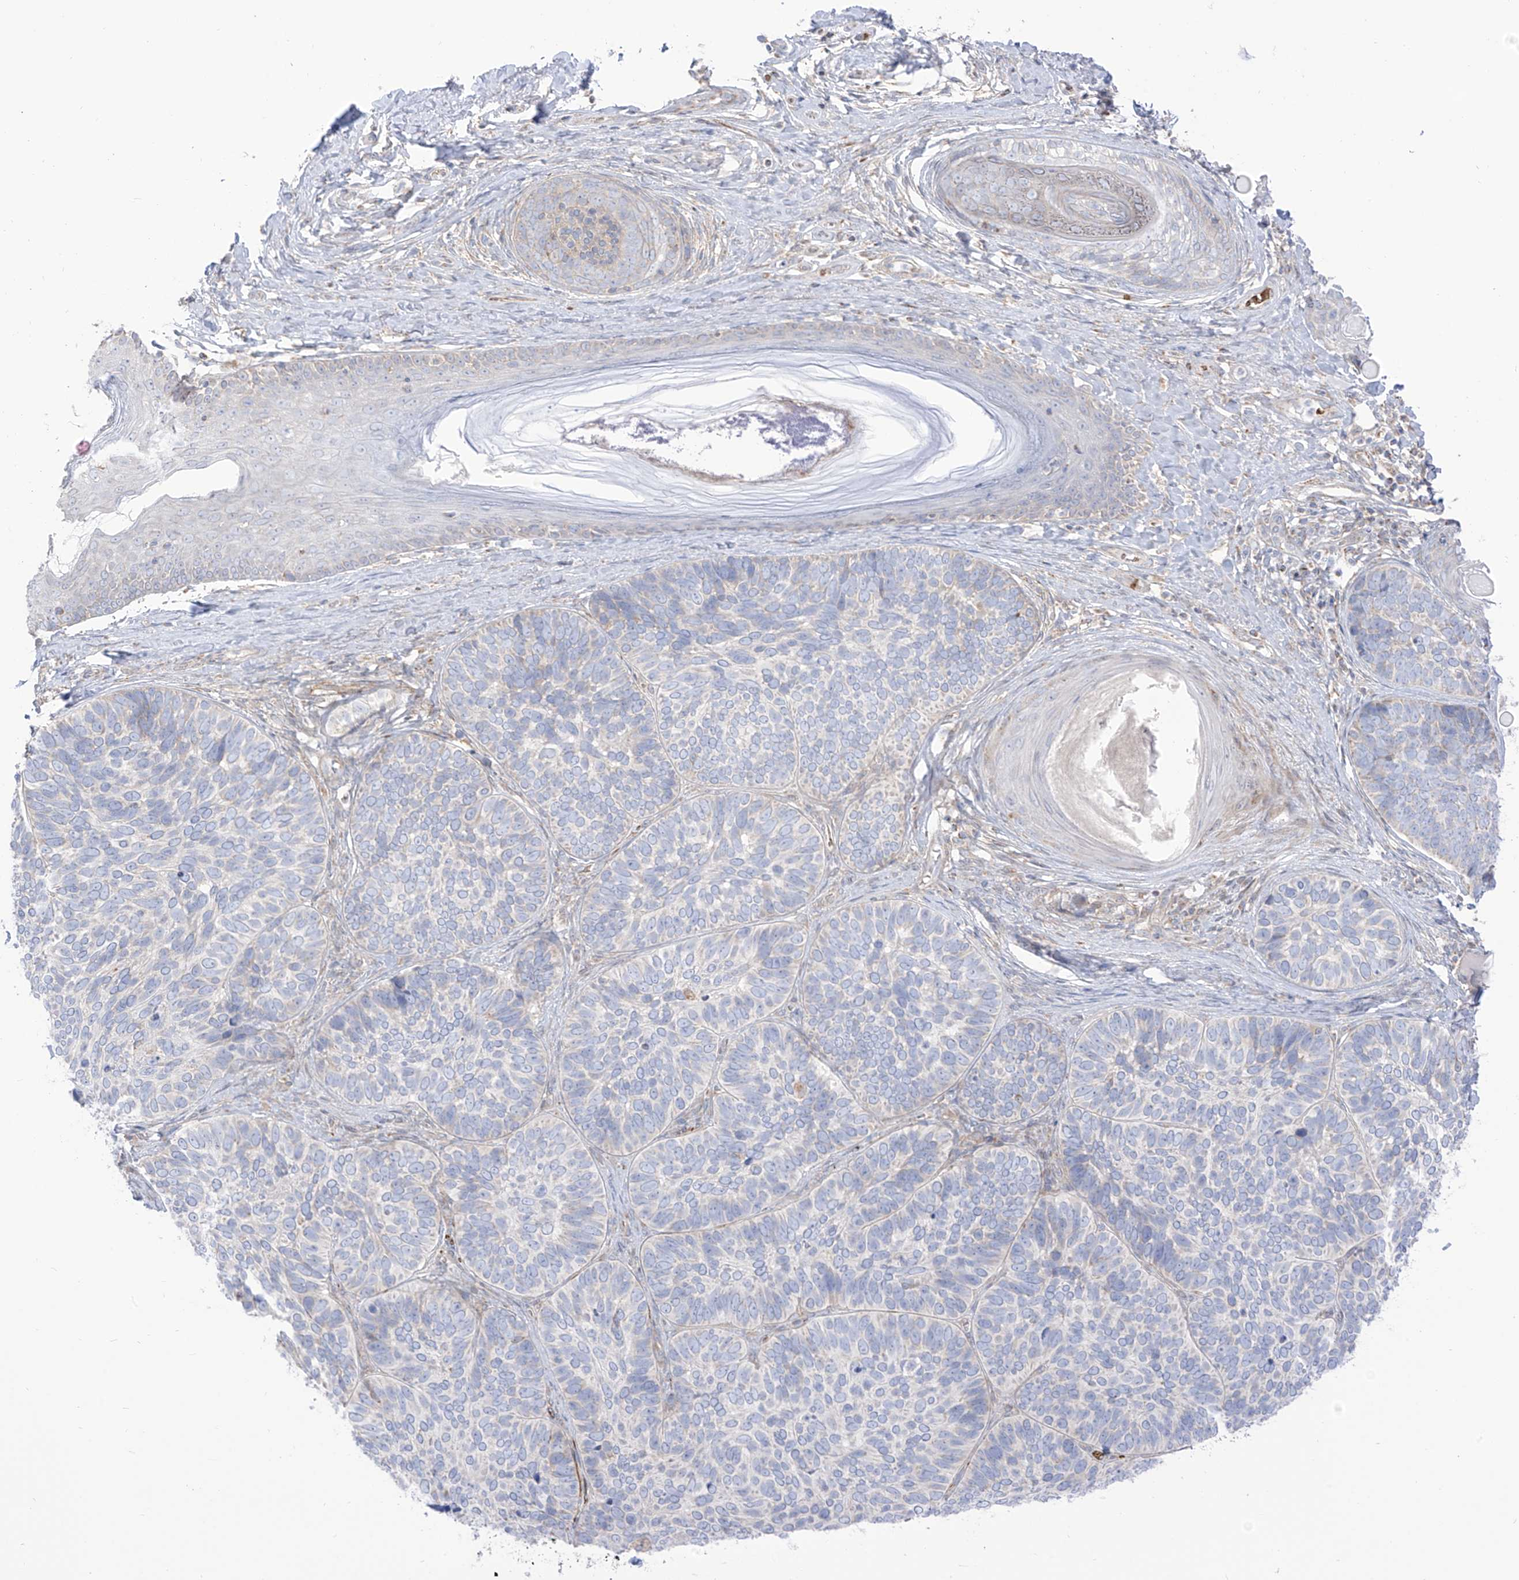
{"staining": {"intensity": "negative", "quantity": "none", "location": "none"}, "tissue": "skin cancer", "cell_type": "Tumor cells", "image_type": "cancer", "snomed": [{"axis": "morphology", "description": "Basal cell carcinoma"}, {"axis": "topography", "description": "Skin"}], "caption": "DAB immunohistochemical staining of basal cell carcinoma (skin) demonstrates no significant positivity in tumor cells. (Immunohistochemistry (ihc), brightfield microscopy, high magnification).", "gene": "ARHGEF40", "patient": {"sex": "male", "age": 62}}